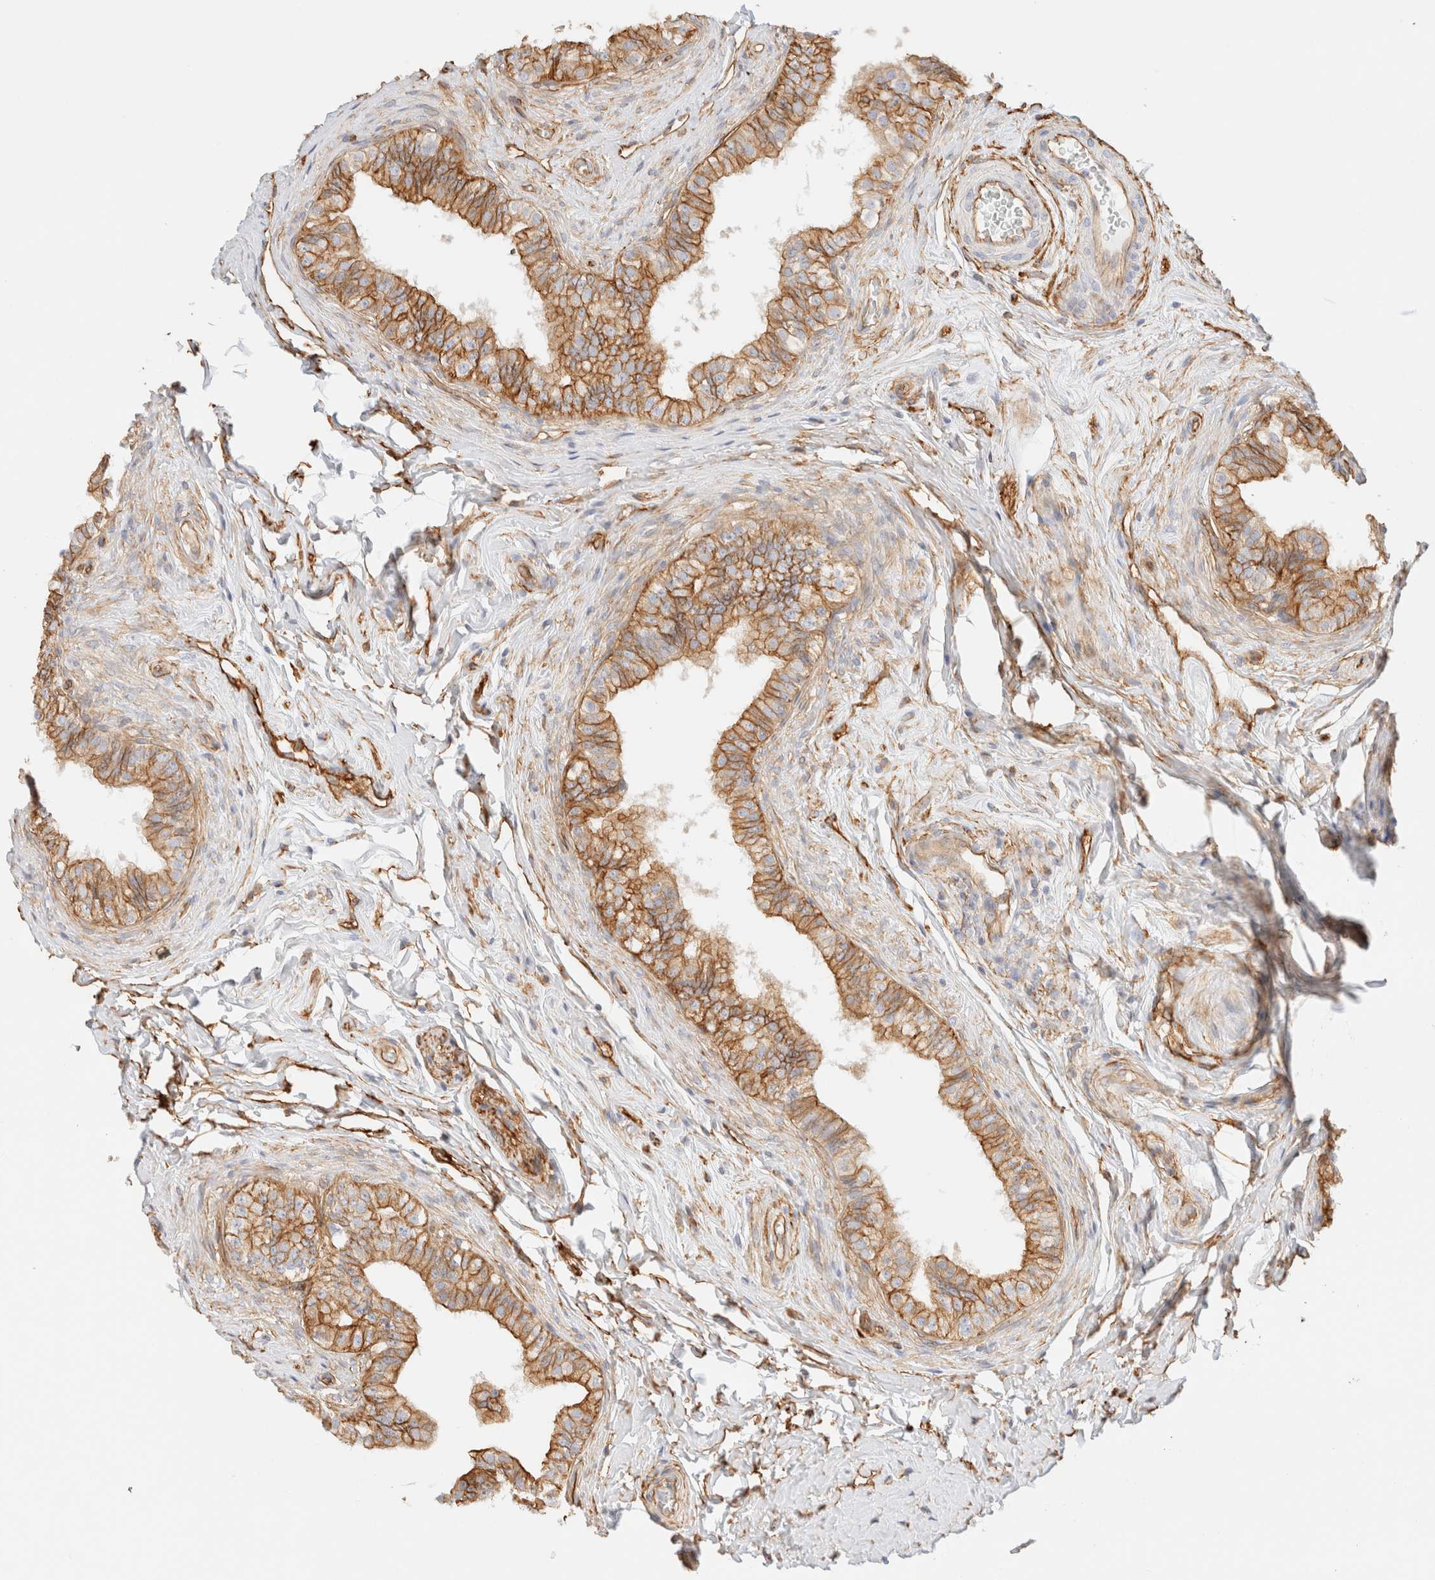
{"staining": {"intensity": "moderate", "quantity": ">75%", "location": "cytoplasmic/membranous"}, "tissue": "epididymis", "cell_type": "Glandular cells", "image_type": "normal", "snomed": [{"axis": "morphology", "description": "Normal tissue, NOS"}, {"axis": "topography", "description": "Testis"}, {"axis": "topography", "description": "Epididymis"}], "caption": "Protein analysis of normal epididymis shows moderate cytoplasmic/membranous expression in approximately >75% of glandular cells.", "gene": "CYB5R4", "patient": {"sex": "male", "age": 36}}